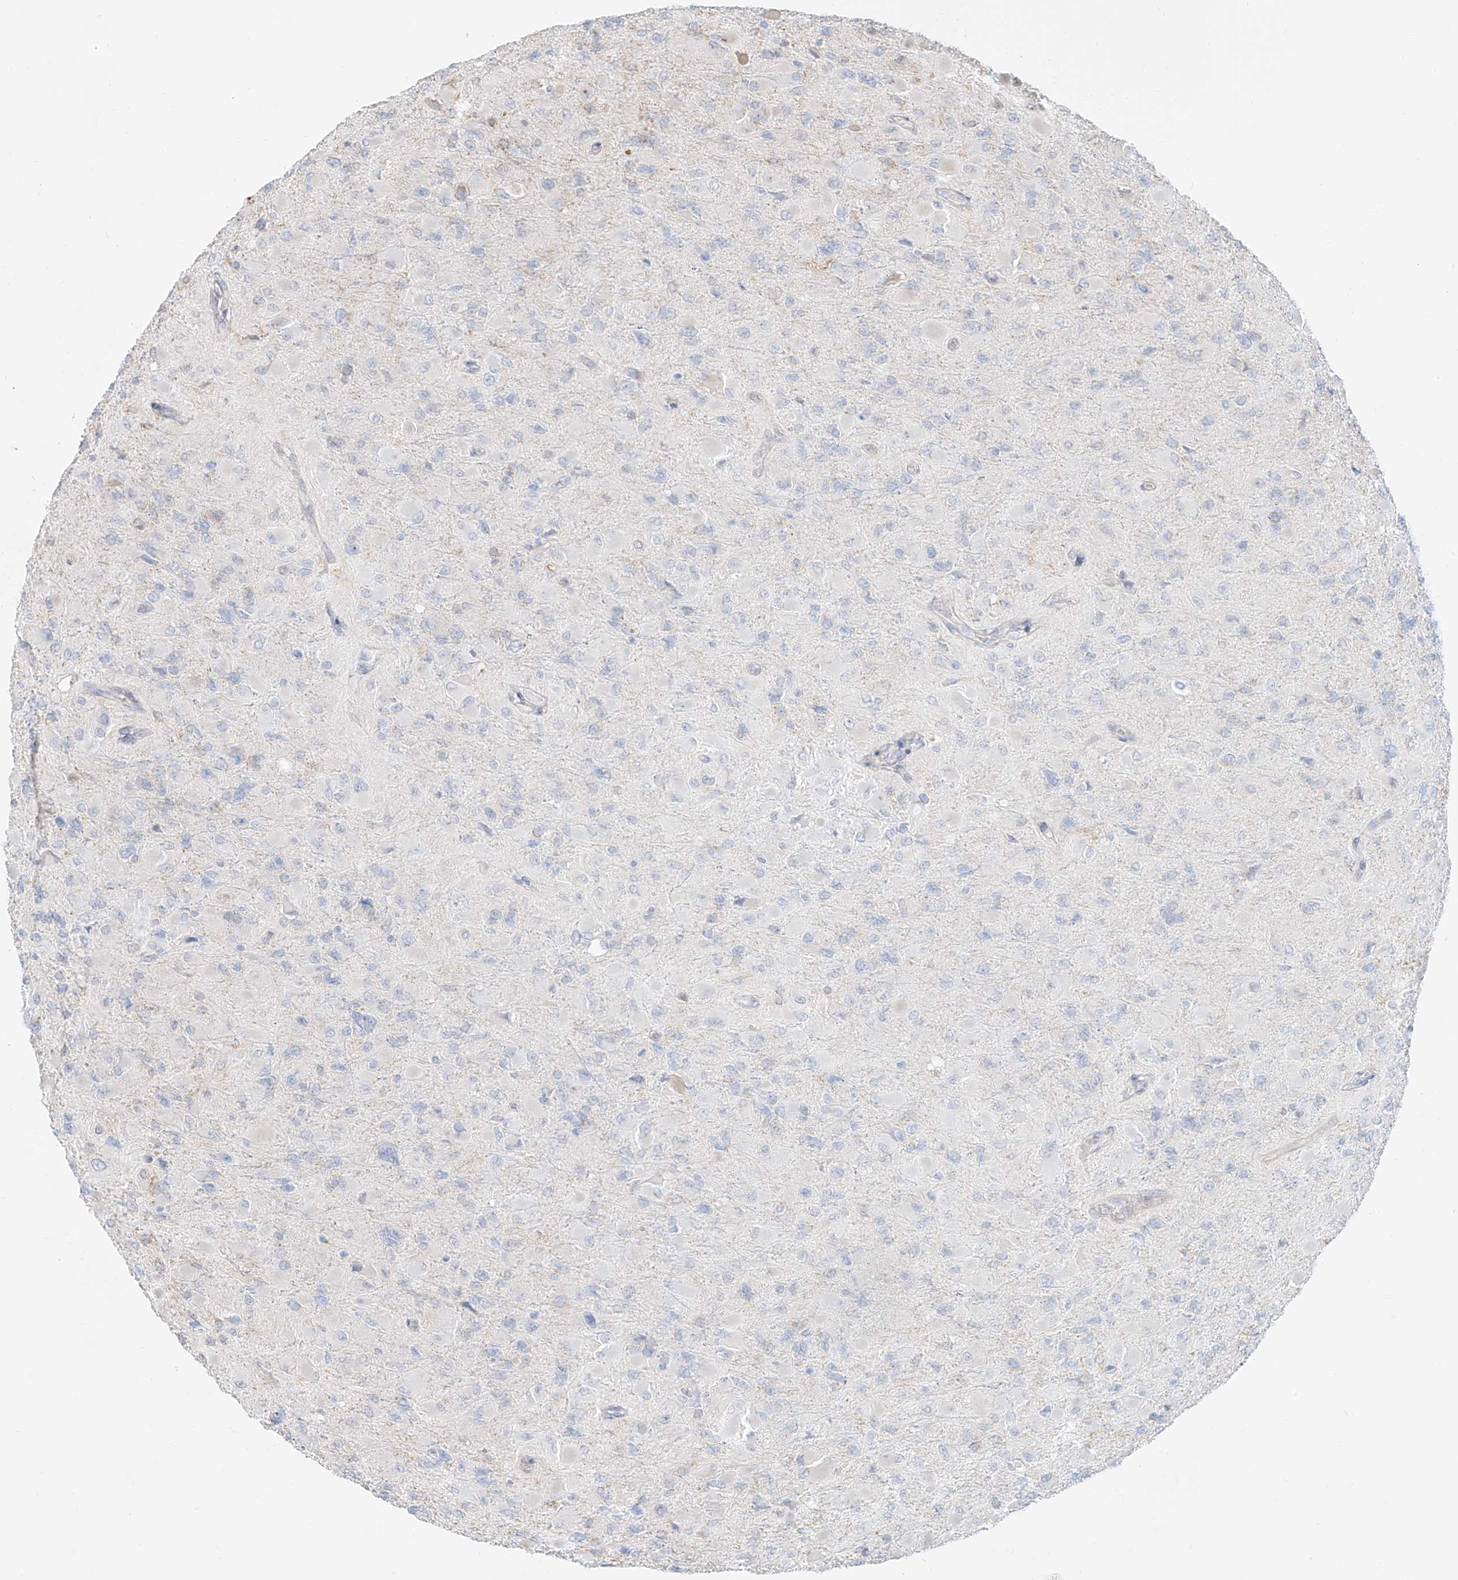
{"staining": {"intensity": "negative", "quantity": "none", "location": "none"}, "tissue": "glioma", "cell_type": "Tumor cells", "image_type": "cancer", "snomed": [{"axis": "morphology", "description": "Glioma, malignant, High grade"}, {"axis": "topography", "description": "Cerebral cortex"}], "caption": "Tumor cells are negative for brown protein staining in glioma.", "gene": "NHSL1", "patient": {"sex": "female", "age": 36}}